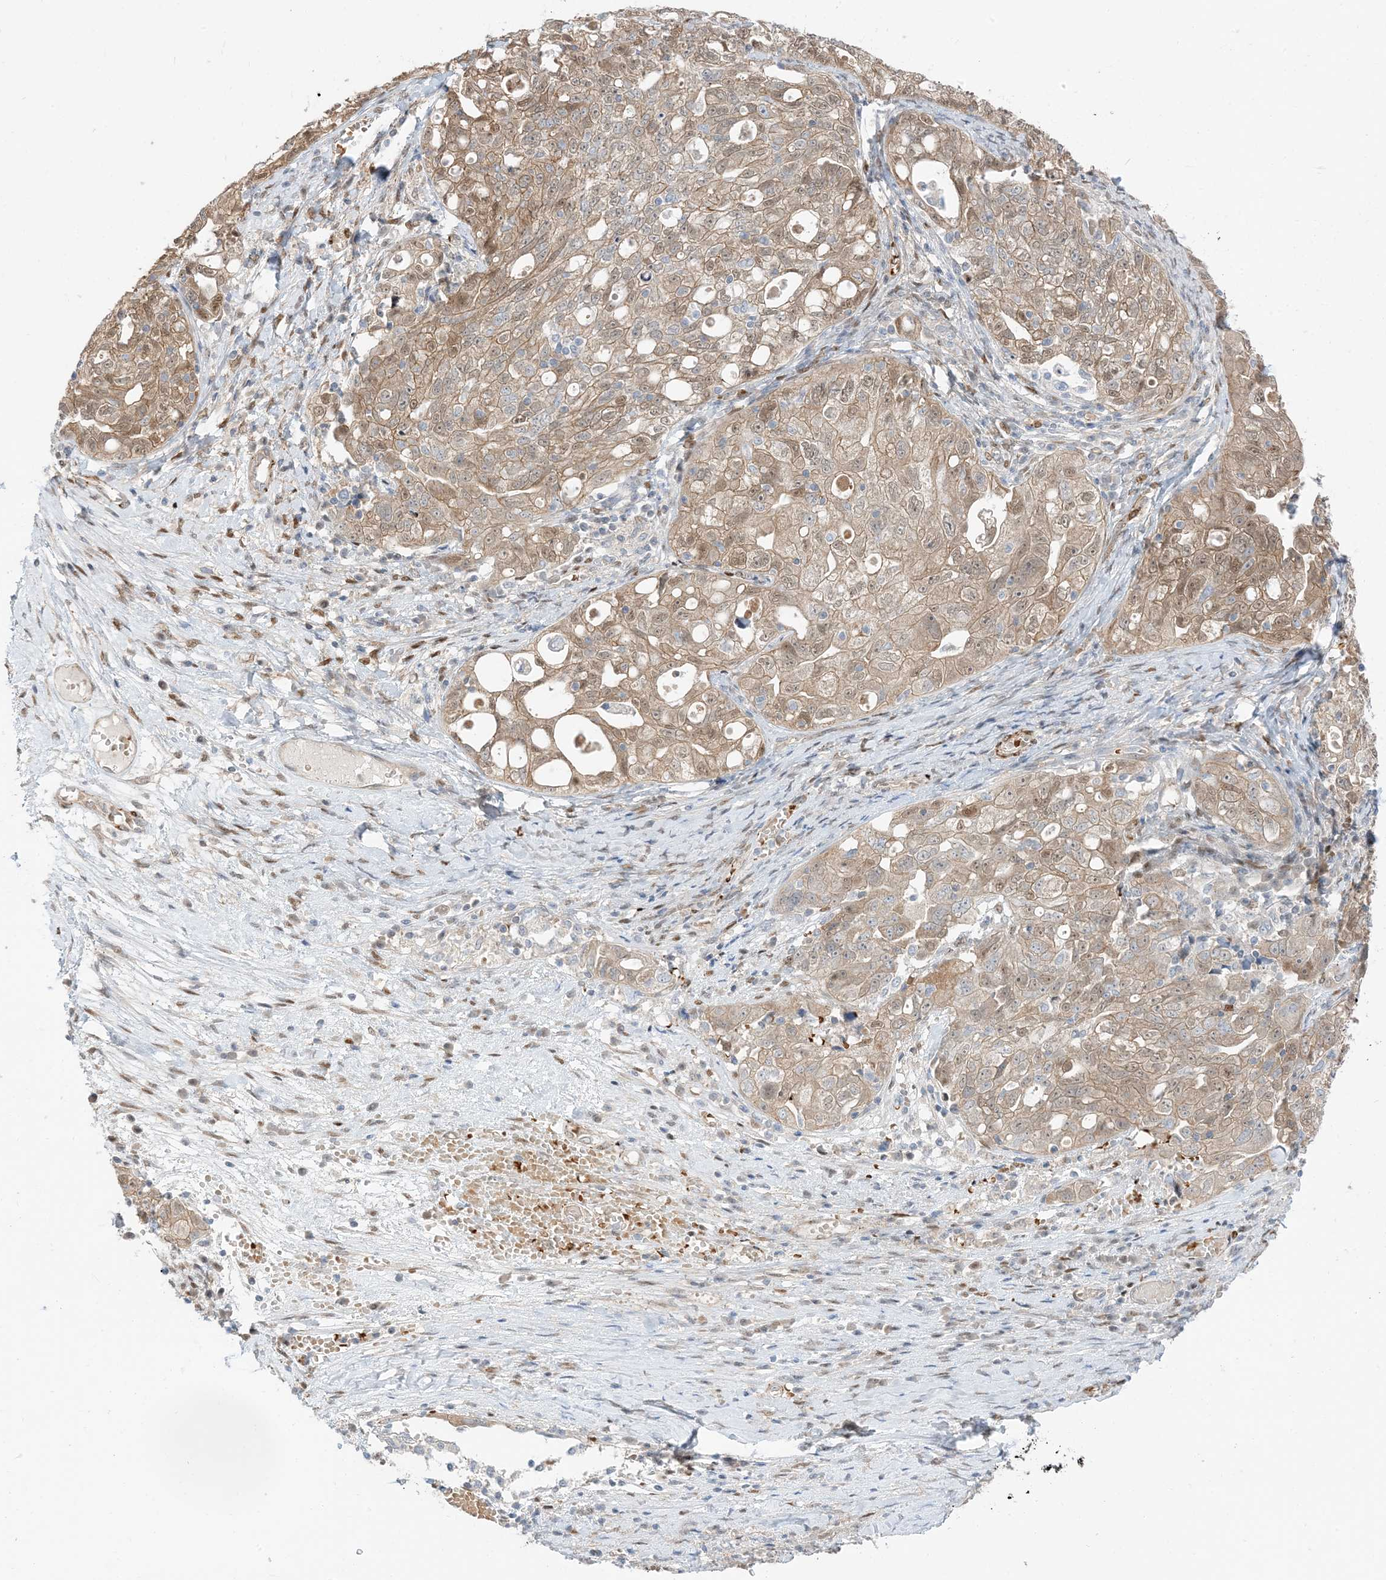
{"staining": {"intensity": "moderate", "quantity": "25%-75%", "location": "cytoplasmic/membranous"}, "tissue": "ovarian cancer", "cell_type": "Tumor cells", "image_type": "cancer", "snomed": [{"axis": "morphology", "description": "Carcinoma, NOS"}, {"axis": "morphology", "description": "Cystadenocarcinoma, serous, NOS"}, {"axis": "topography", "description": "Ovary"}], "caption": "Ovarian cancer stained with a brown dye exhibits moderate cytoplasmic/membranous positive expression in about 25%-75% of tumor cells.", "gene": "RIN1", "patient": {"sex": "female", "age": 69}}